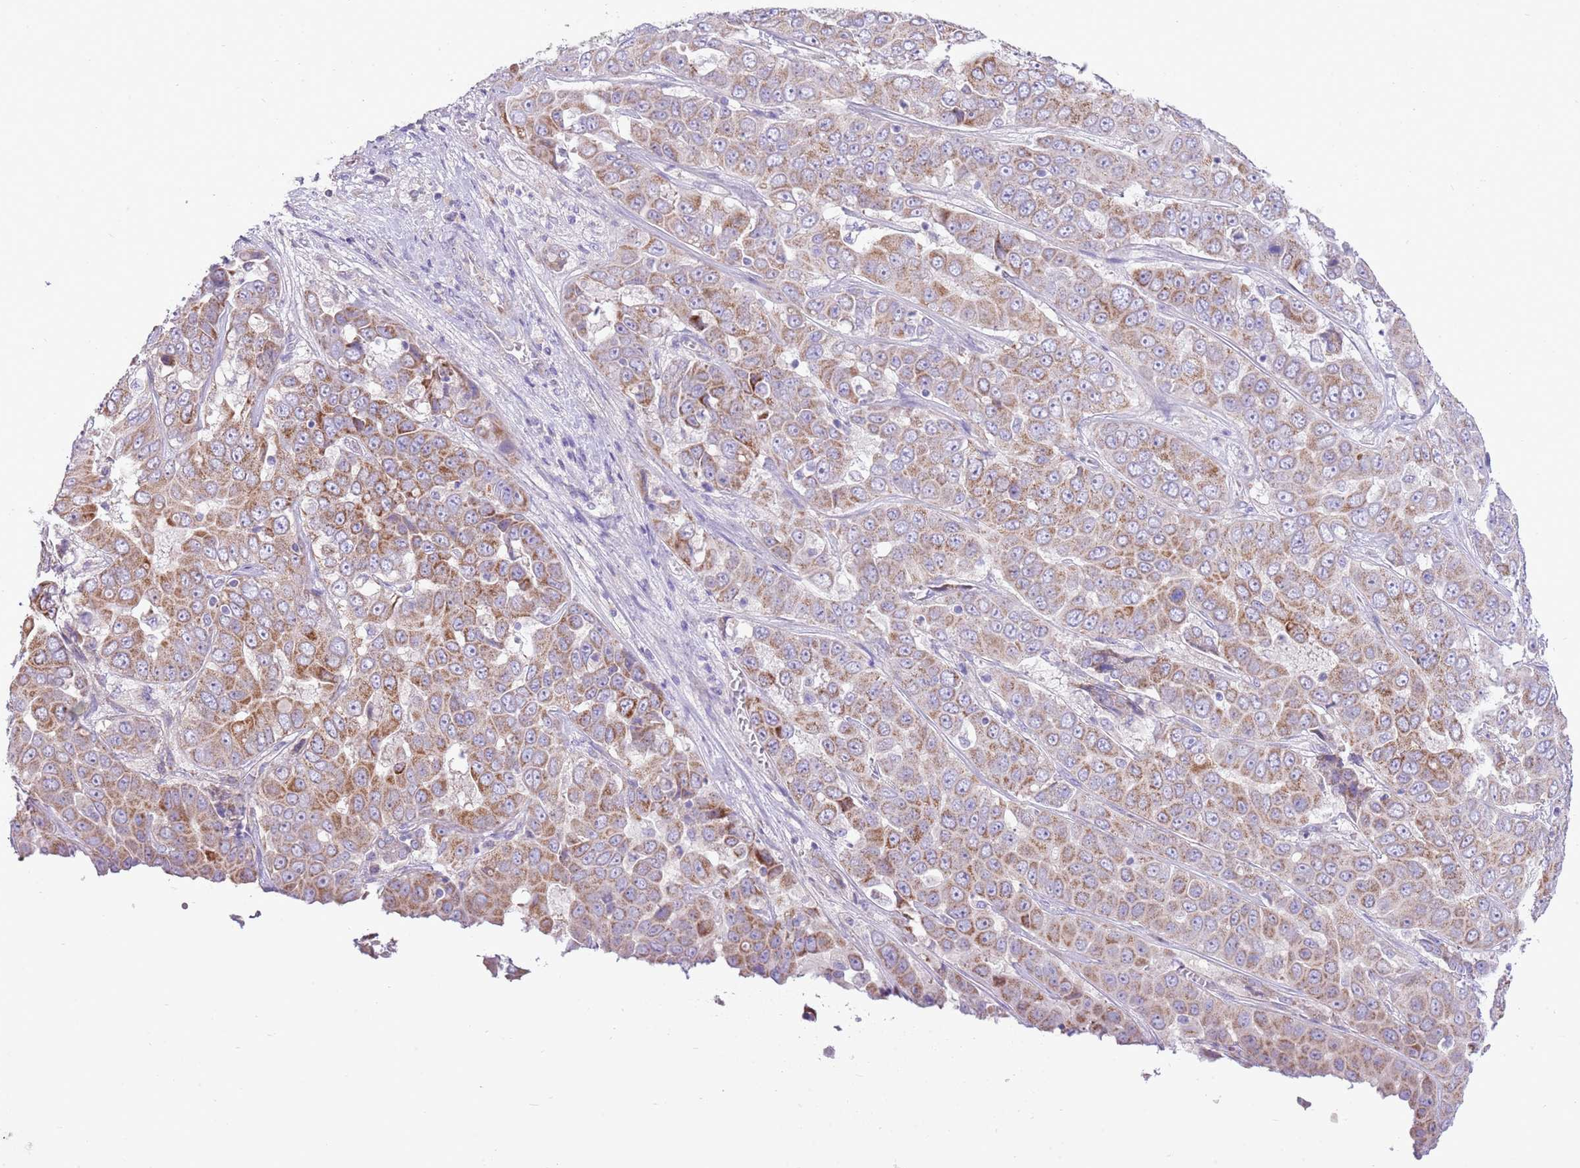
{"staining": {"intensity": "moderate", "quantity": ">75%", "location": "cytoplasmic/membranous"}, "tissue": "liver cancer", "cell_type": "Tumor cells", "image_type": "cancer", "snomed": [{"axis": "morphology", "description": "Cholangiocarcinoma"}, {"axis": "topography", "description": "Liver"}], "caption": "Immunohistochemical staining of liver cancer demonstrates medium levels of moderate cytoplasmic/membranous positivity in approximately >75% of tumor cells. (DAB (3,3'-diaminobenzidine) IHC with brightfield microscopy, high magnification).", "gene": "OAZ2", "patient": {"sex": "female", "age": 52}}